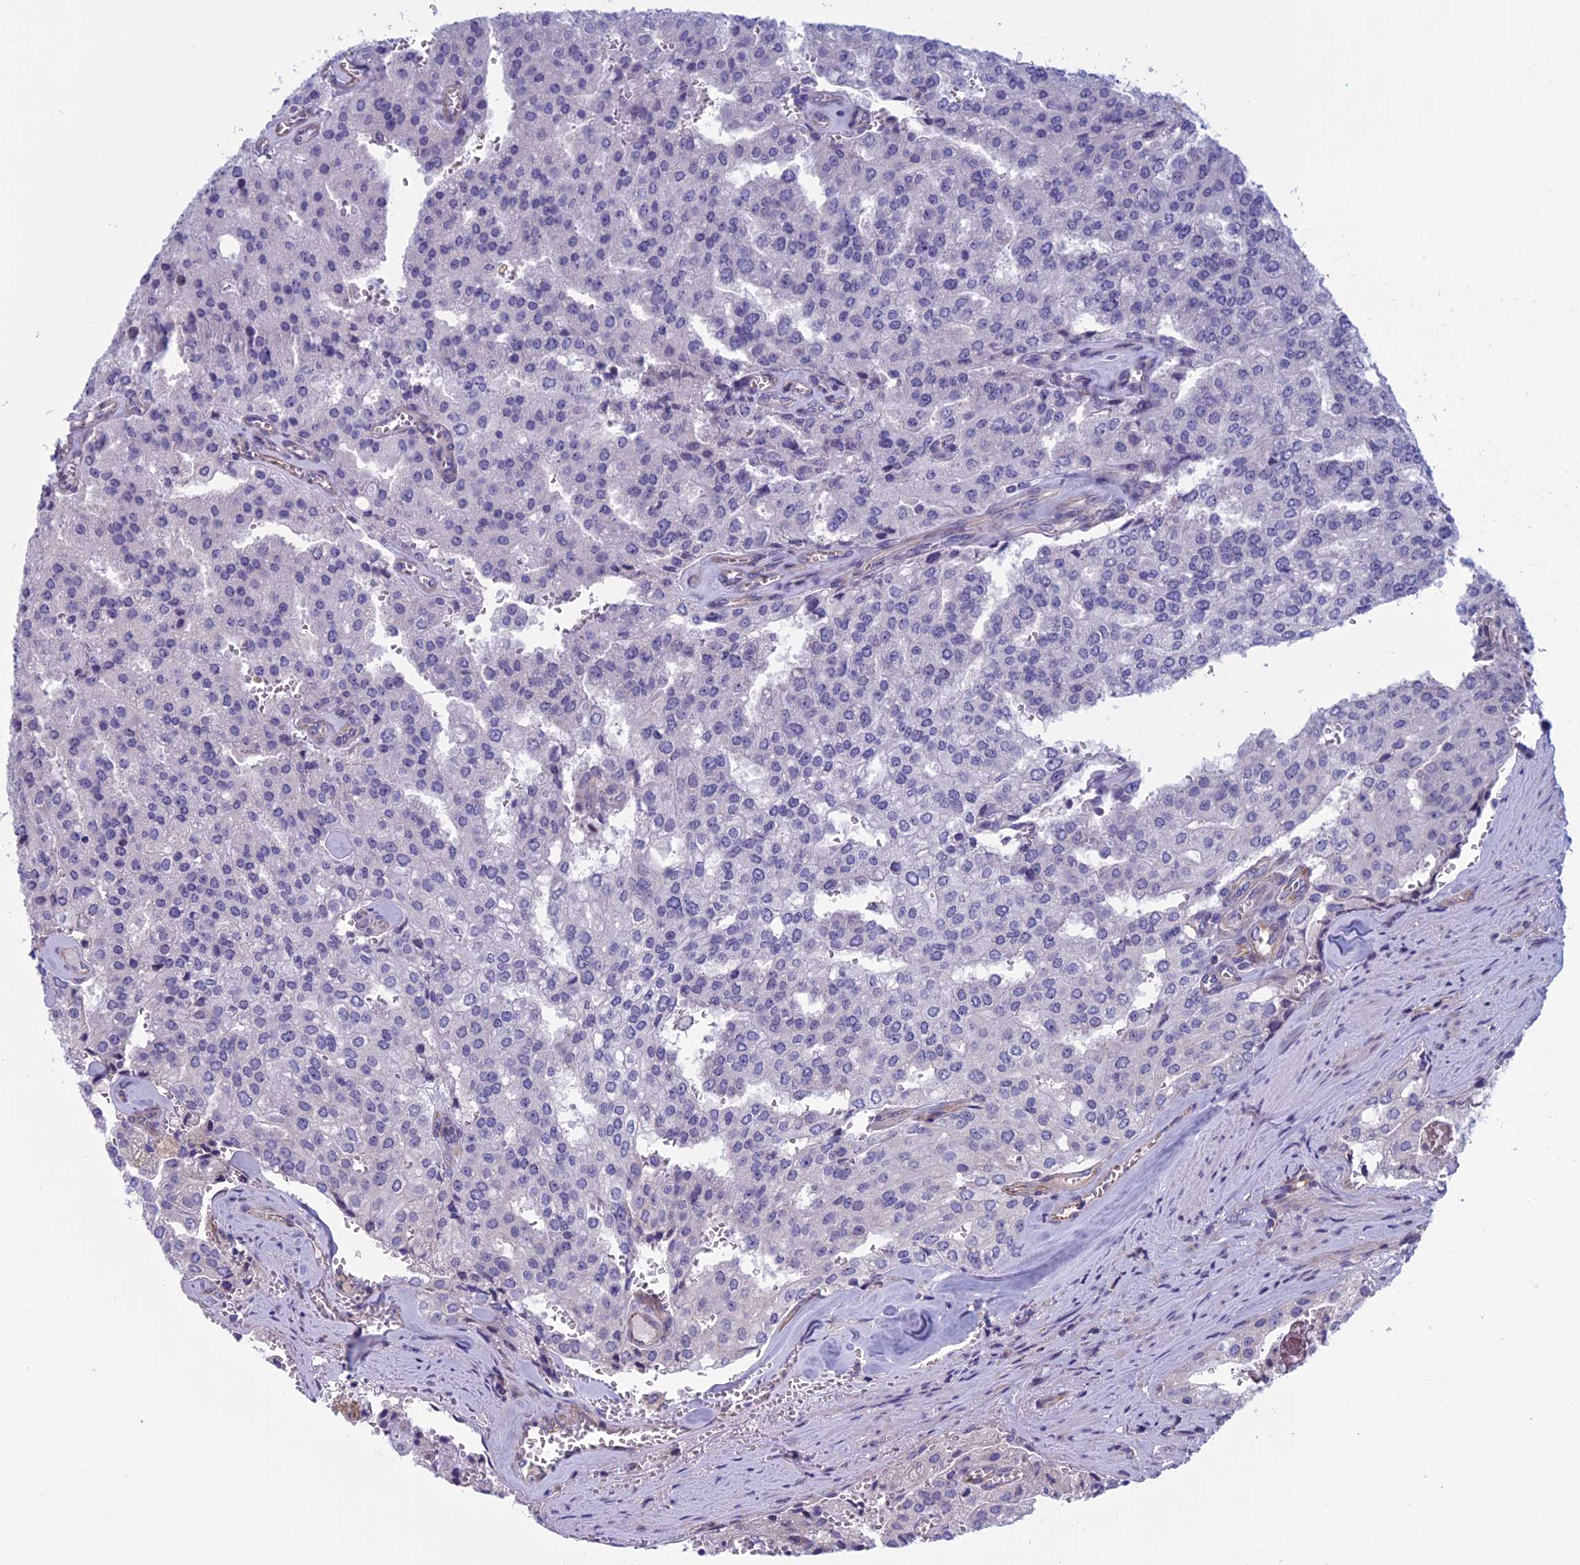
{"staining": {"intensity": "negative", "quantity": "none", "location": "none"}, "tissue": "prostate cancer", "cell_type": "Tumor cells", "image_type": "cancer", "snomed": [{"axis": "morphology", "description": "Adenocarcinoma, High grade"}, {"axis": "topography", "description": "Prostate"}], "caption": "A high-resolution micrograph shows immunohistochemistry (IHC) staining of adenocarcinoma (high-grade) (prostate), which displays no significant positivity in tumor cells.", "gene": "BCL2L10", "patient": {"sex": "male", "age": 68}}